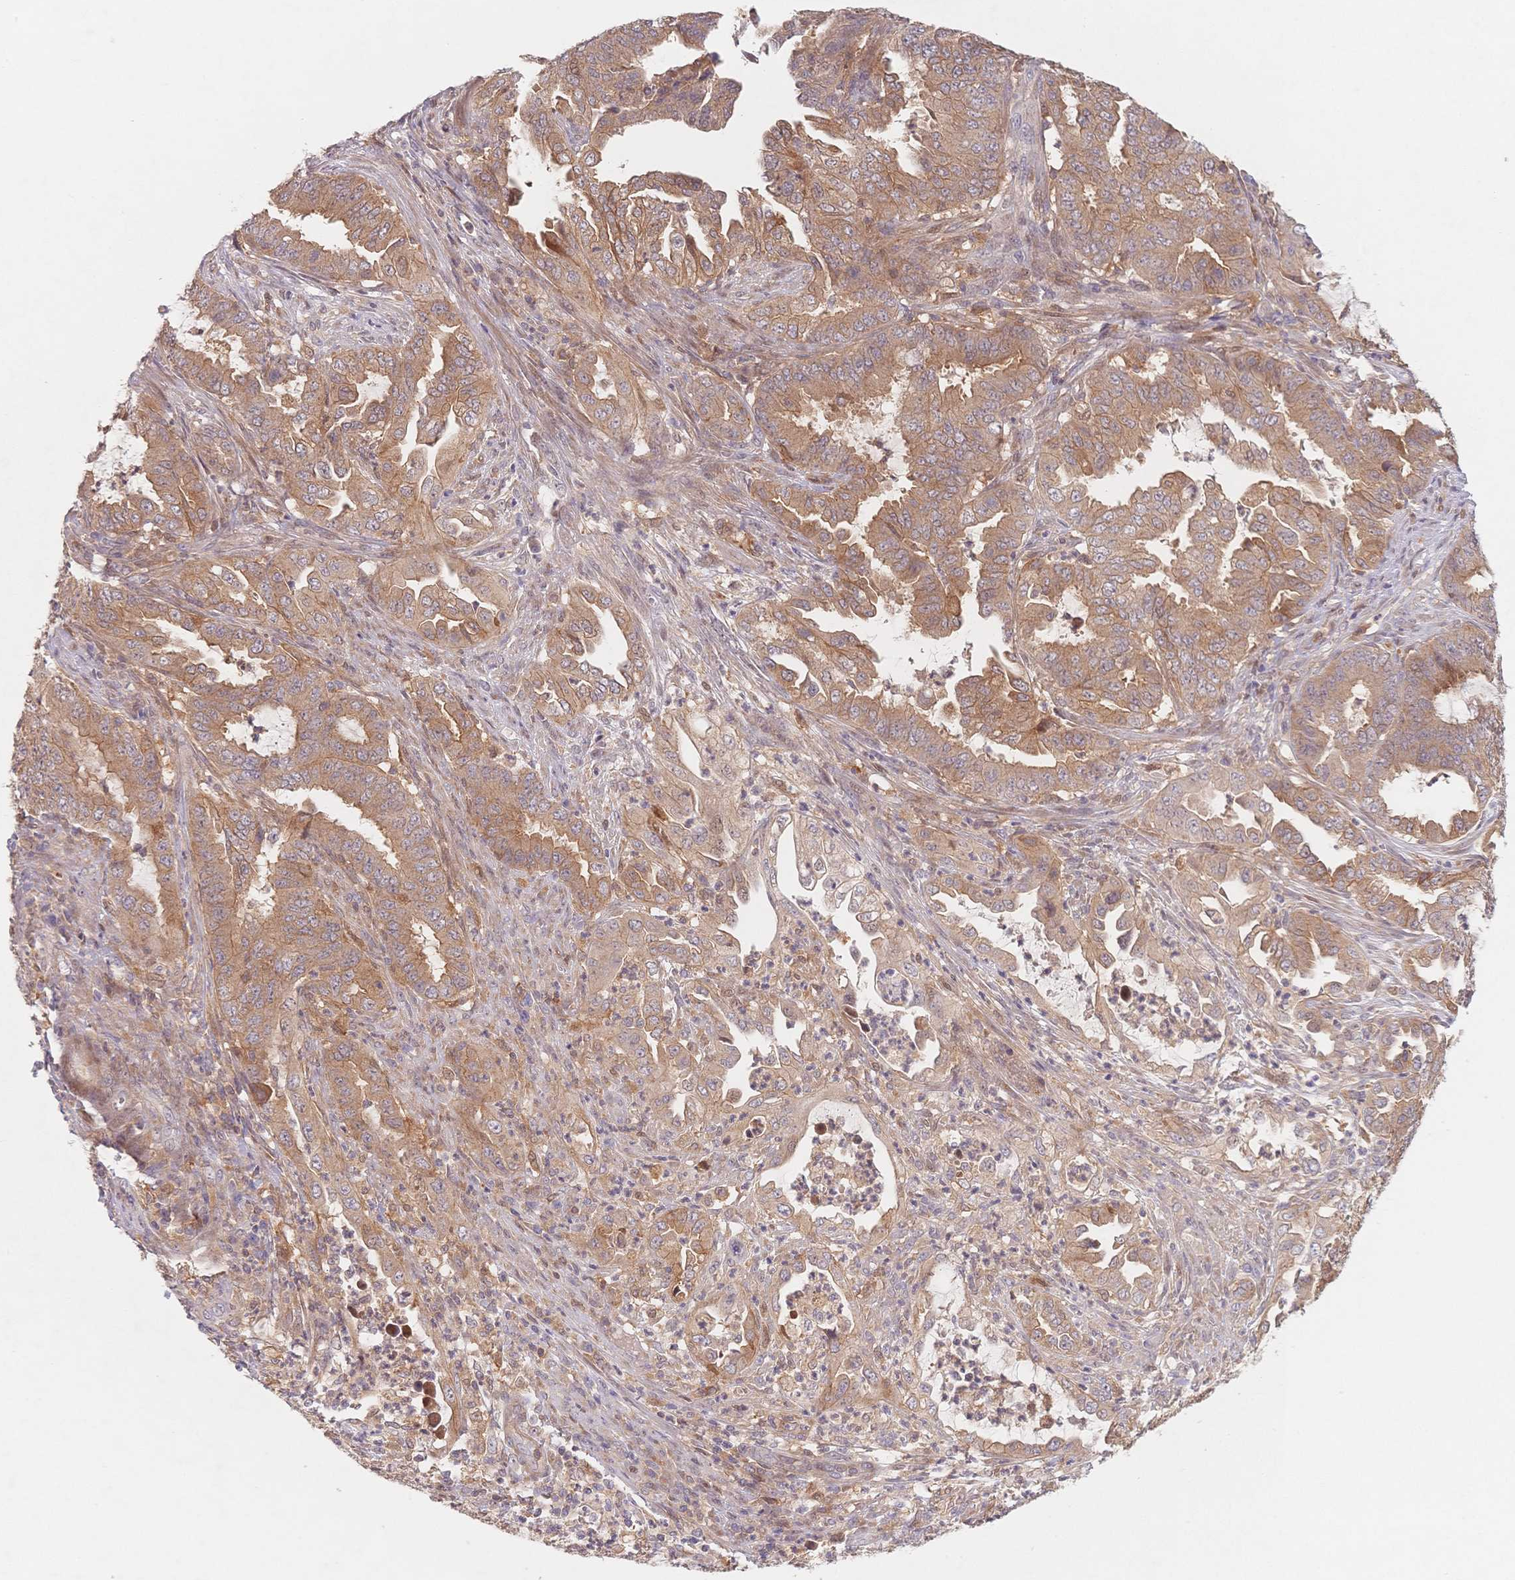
{"staining": {"intensity": "moderate", "quantity": ">75%", "location": "cytoplasmic/membranous"}, "tissue": "endometrial cancer", "cell_type": "Tumor cells", "image_type": "cancer", "snomed": [{"axis": "morphology", "description": "Adenocarcinoma, NOS"}, {"axis": "topography", "description": "Endometrium"}], "caption": "The immunohistochemical stain shows moderate cytoplasmic/membranous staining in tumor cells of adenocarcinoma (endometrial) tissue.", "gene": "C12orf75", "patient": {"sex": "female", "age": 51}}